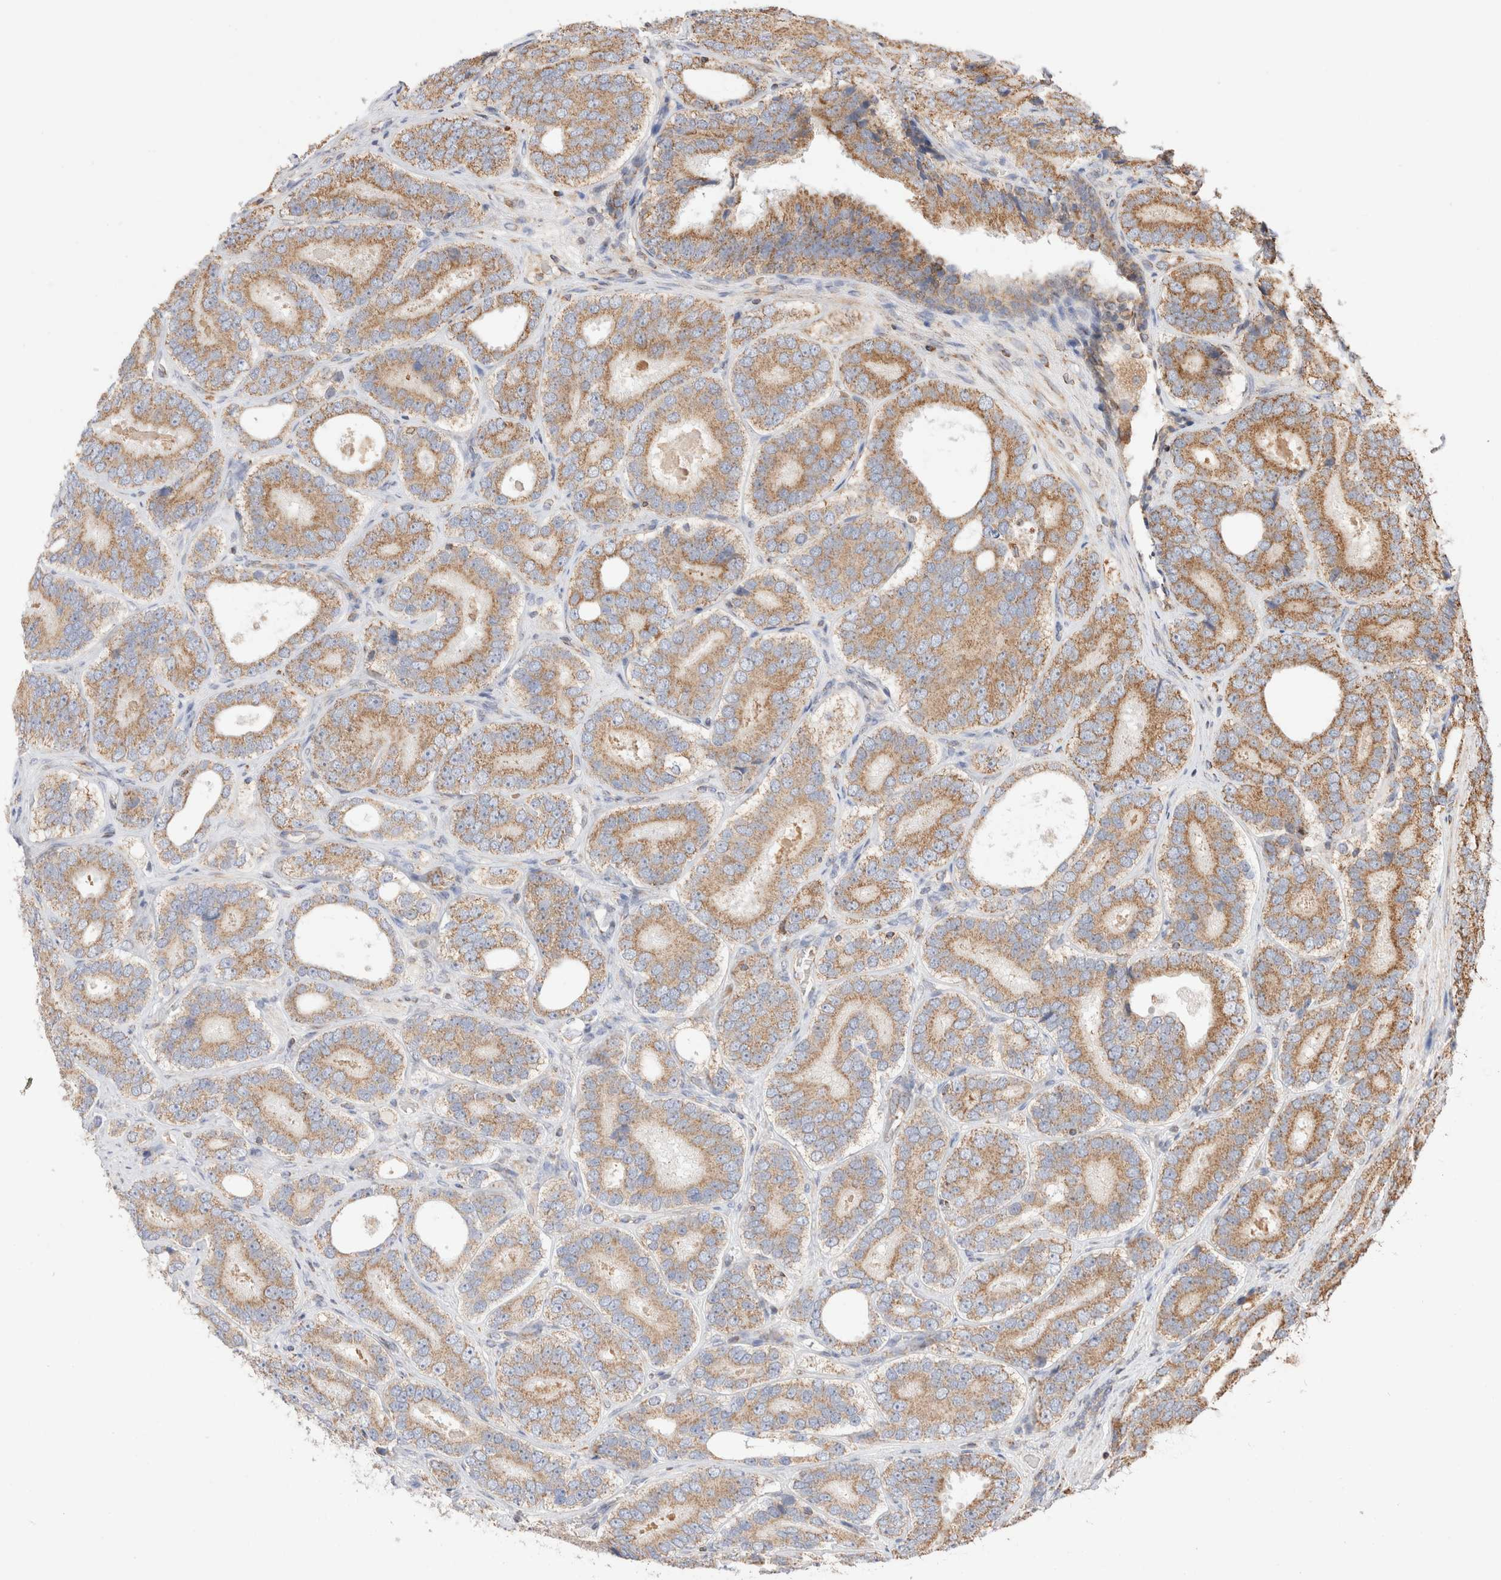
{"staining": {"intensity": "moderate", "quantity": ">75%", "location": "cytoplasmic/membranous"}, "tissue": "prostate cancer", "cell_type": "Tumor cells", "image_type": "cancer", "snomed": [{"axis": "morphology", "description": "Adenocarcinoma, High grade"}, {"axis": "topography", "description": "Prostate"}], "caption": "Adenocarcinoma (high-grade) (prostate) tissue demonstrates moderate cytoplasmic/membranous staining in about >75% of tumor cells", "gene": "TMPPE", "patient": {"sex": "male", "age": 56}}